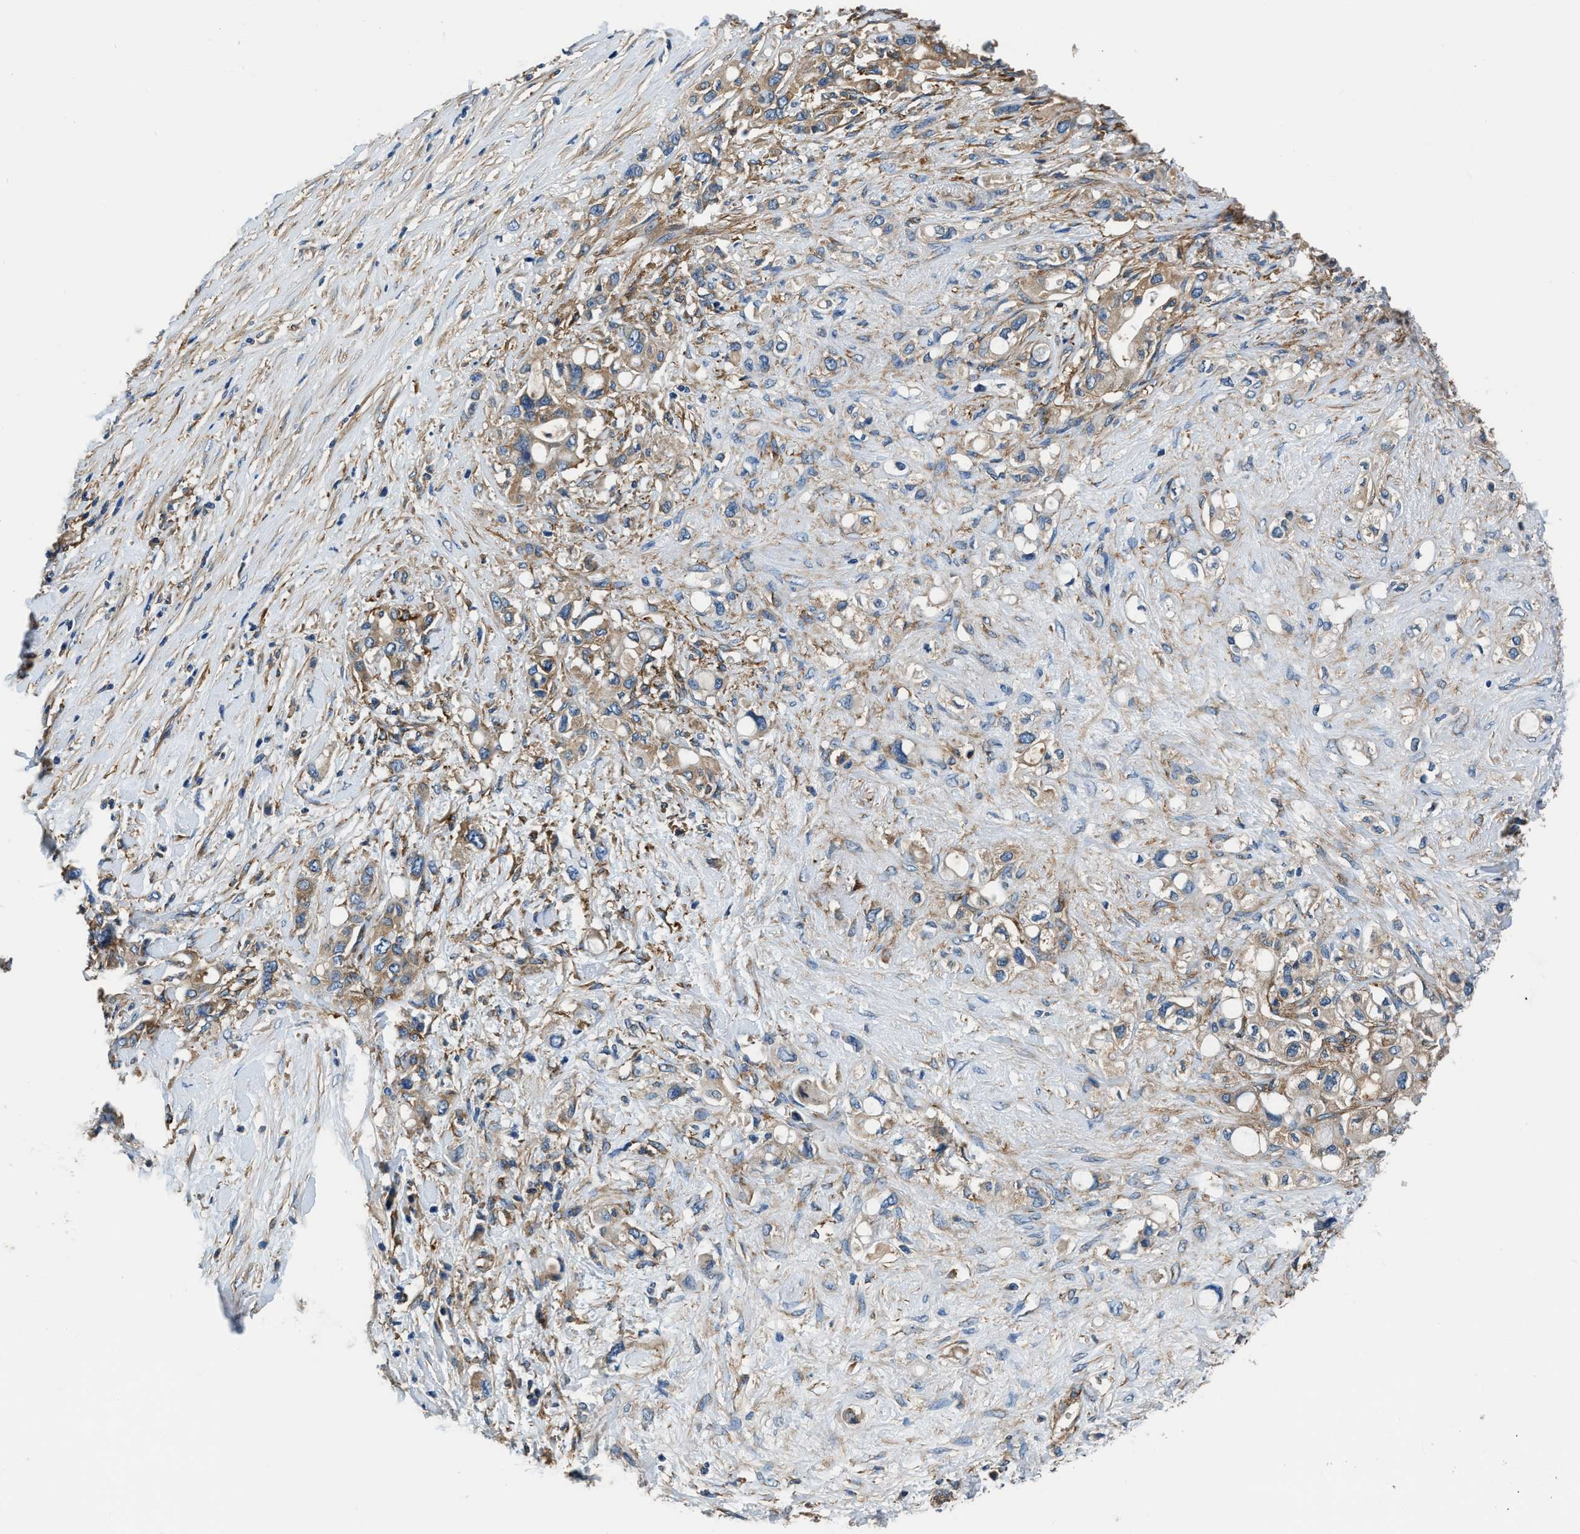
{"staining": {"intensity": "moderate", "quantity": "25%-75%", "location": "cytoplasmic/membranous"}, "tissue": "pancreatic cancer", "cell_type": "Tumor cells", "image_type": "cancer", "snomed": [{"axis": "morphology", "description": "Adenocarcinoma, NOS"}, {"axis": "topography", "description": "Pancreas"}], "caption": "Immunohistochemistry (IHC) histopathology image of neoplastic tissue: human pancreatic cancer (adenocarcinoma) stained using immunohistochemistry (IHC) demonstrates medium levels of moderate protein expression localized specifically in the cytoplasmic/membranous of tumor cells, appearing as a cytoplasmic/membranous brown color.", "gene": "EEA1", "patient": {"sex": "female", "age": 56}}